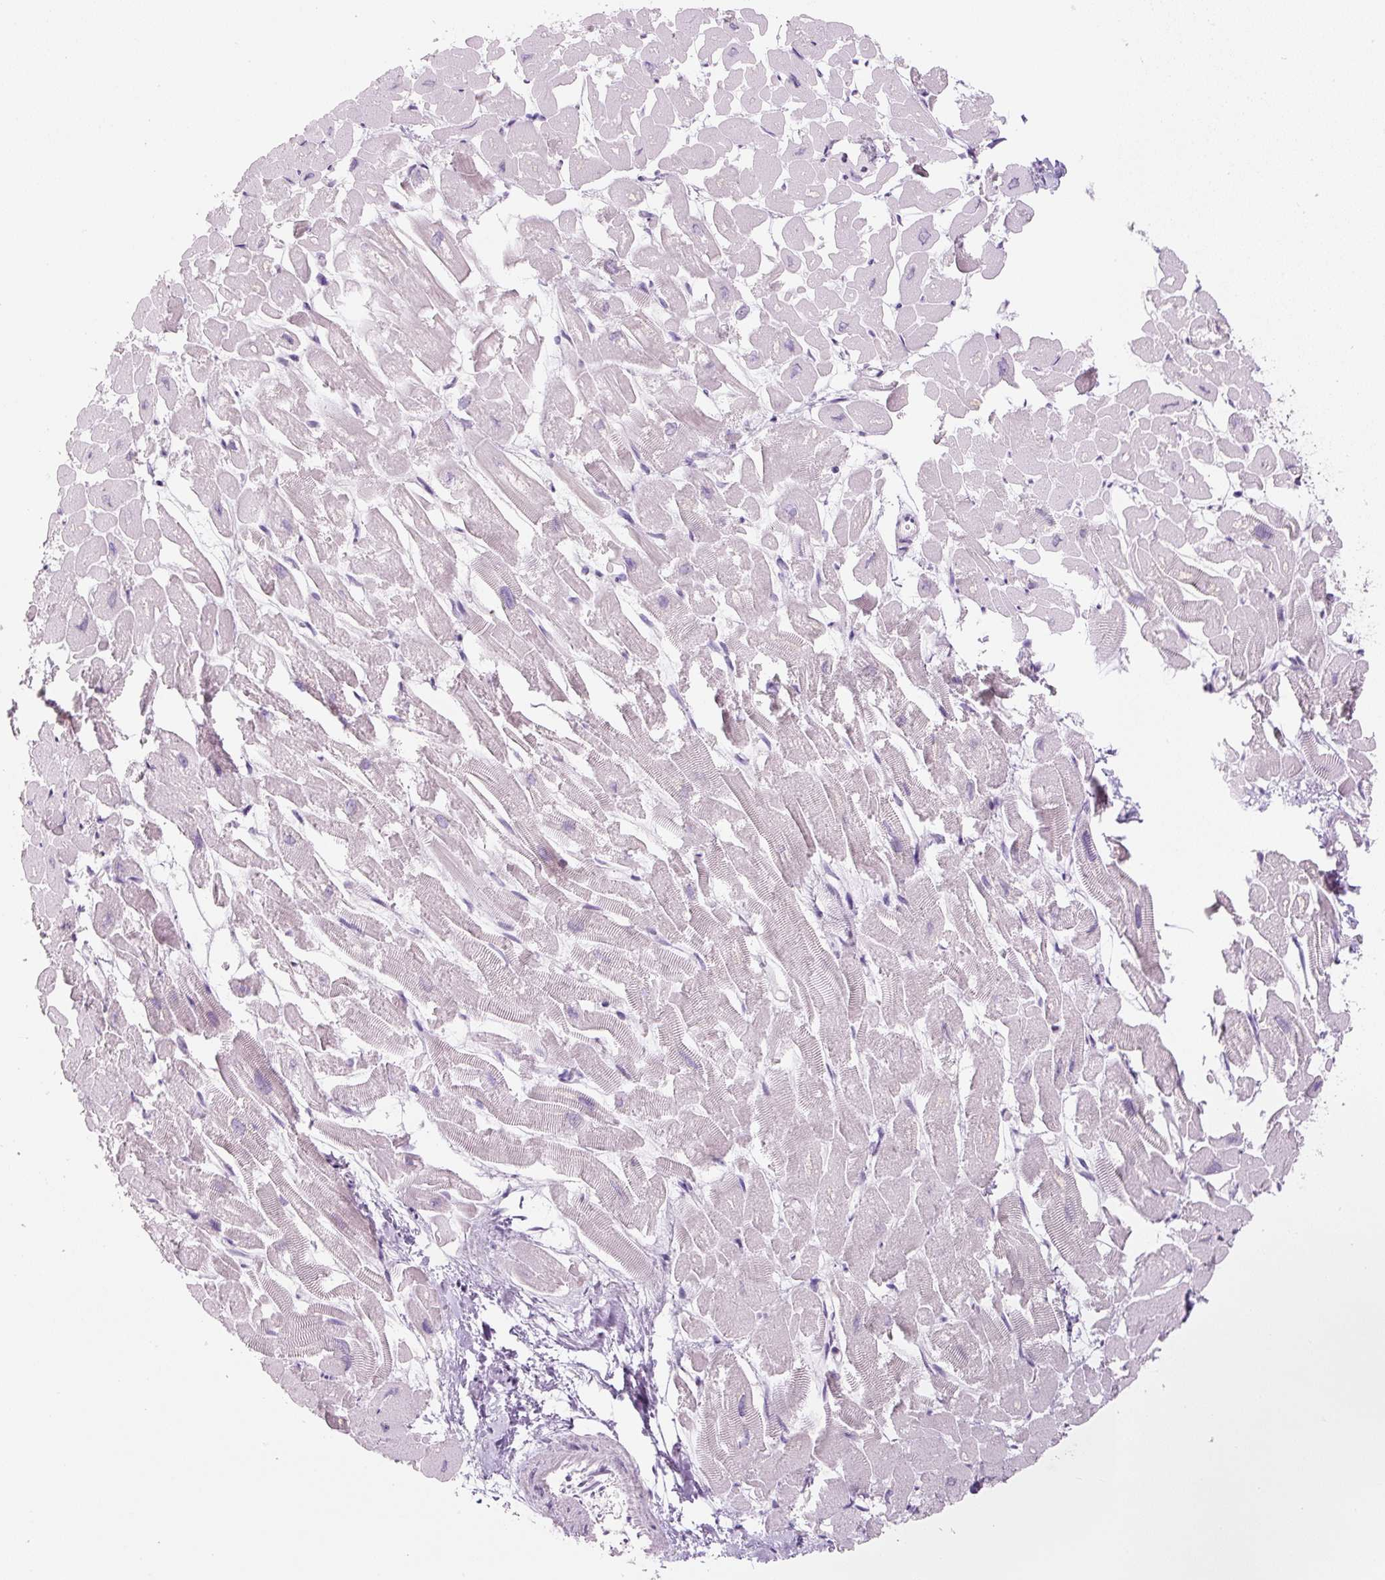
{"staining": {"intensity": "negative", "quantity": "none", "location": "none"}, "tissue": "heart muscle", "cell_type": "Cardiomyocytes", "image_type": "normal", "snomed": [{"axis": "morphology", "description": "Normal tissue, NOS"}, {"axis": "topography", "description": "Heart"}], "caption": "Heart muscle stained for a protein using immunohistochemistry reveals no positivity cardiomyocytes.", "gene": "SIX1", "patient": {"sex": "male", "age": 54}}